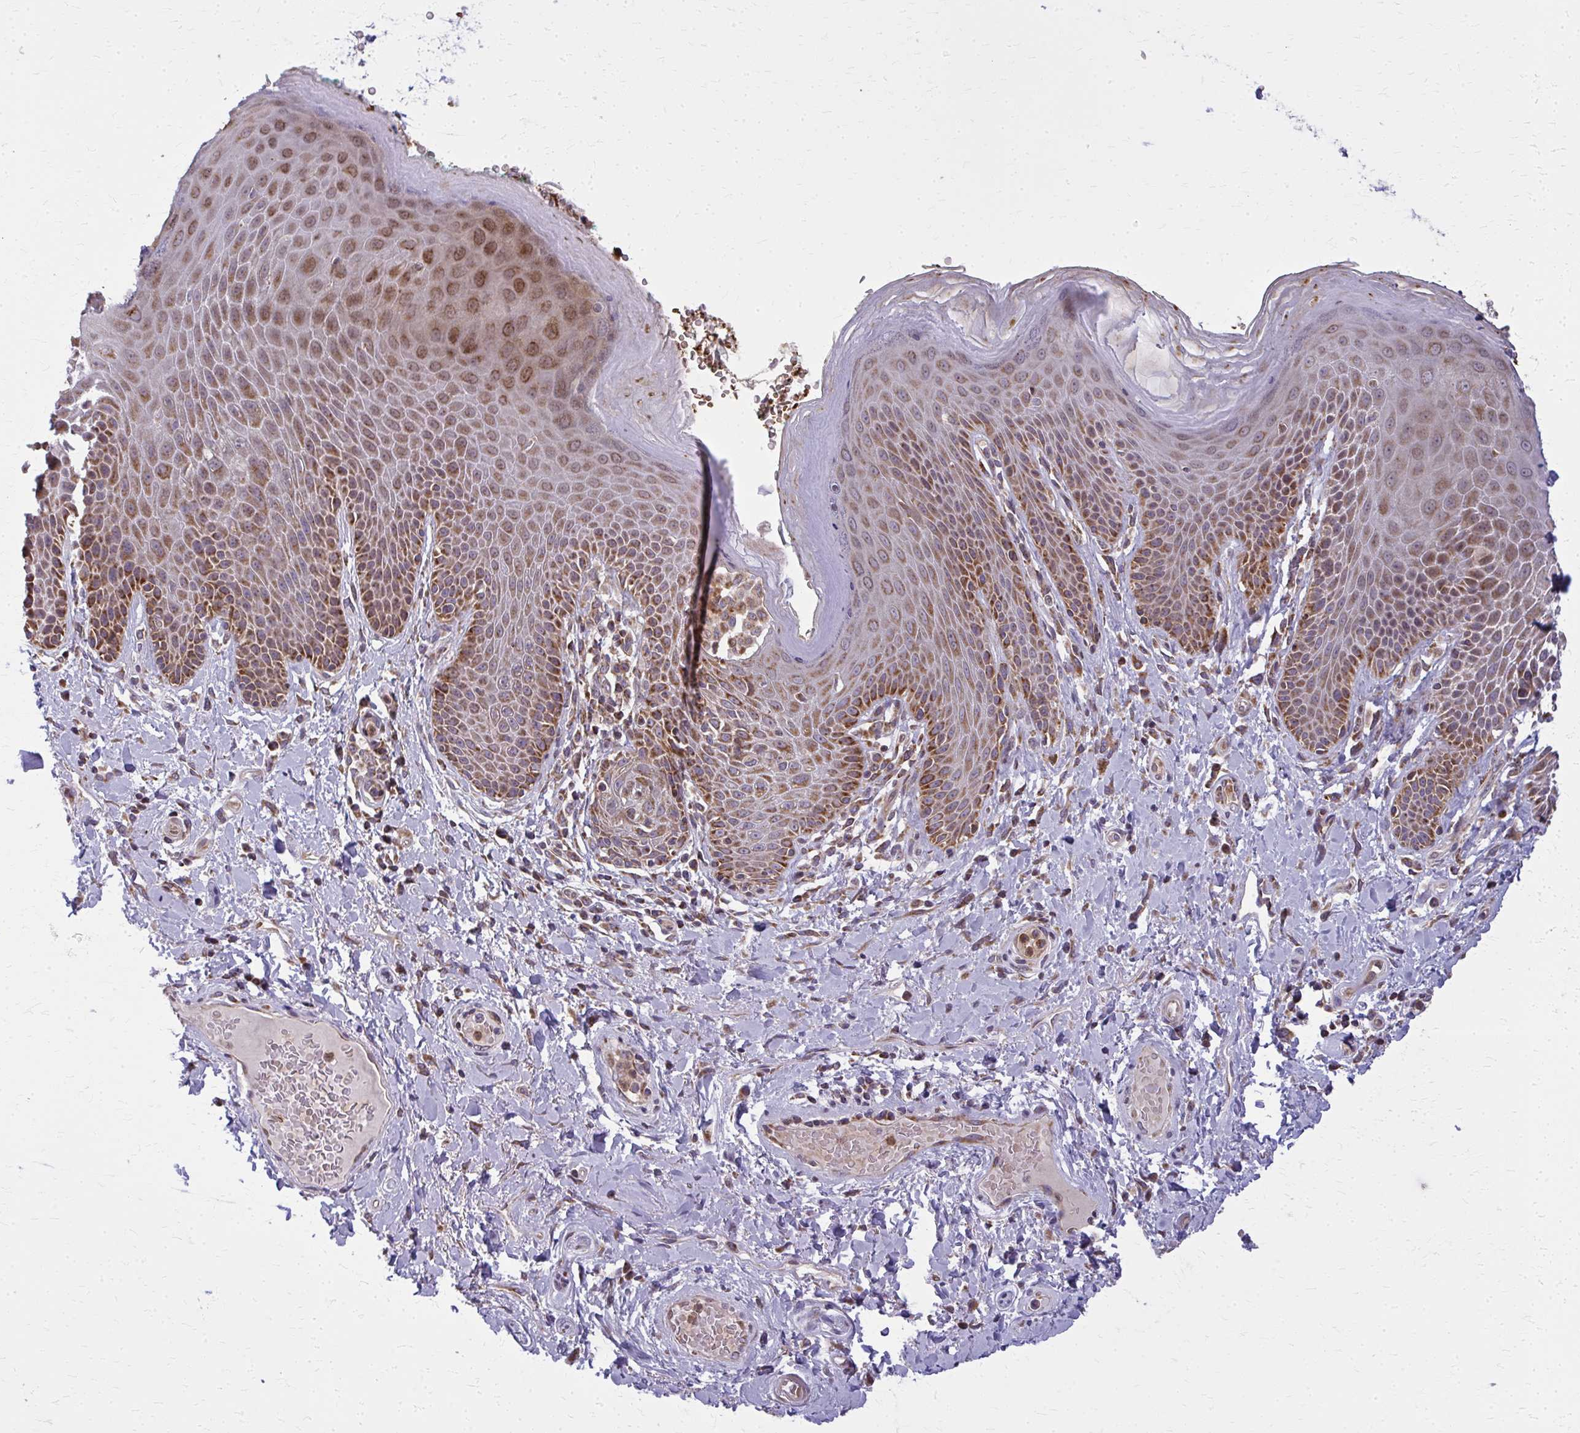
{"staining": {"intensity": "moderate", "quantity": ">75%", "location": "cytoplasmic/membranous"}, "tissue": "skin", "cell_type": "Epidermal cells", "image_type": "normal", "snomed": [{"axis": "morphology", "description": "Normal tissue, NOS"}, {"axis": "topography", "description": "Anal"}, {"axis": "topography", "description": "Peripheral nerve tissue"}], "caption": "DAB (3,3'-diaminobenzidine) immunohistochemical staining of normal skin displays moderate cytoplasmic/membranous protein expression in approximately >75% of epidermal cells.", "gene": "MCCC1", "patient": {"sex": "male", "age": 51}}